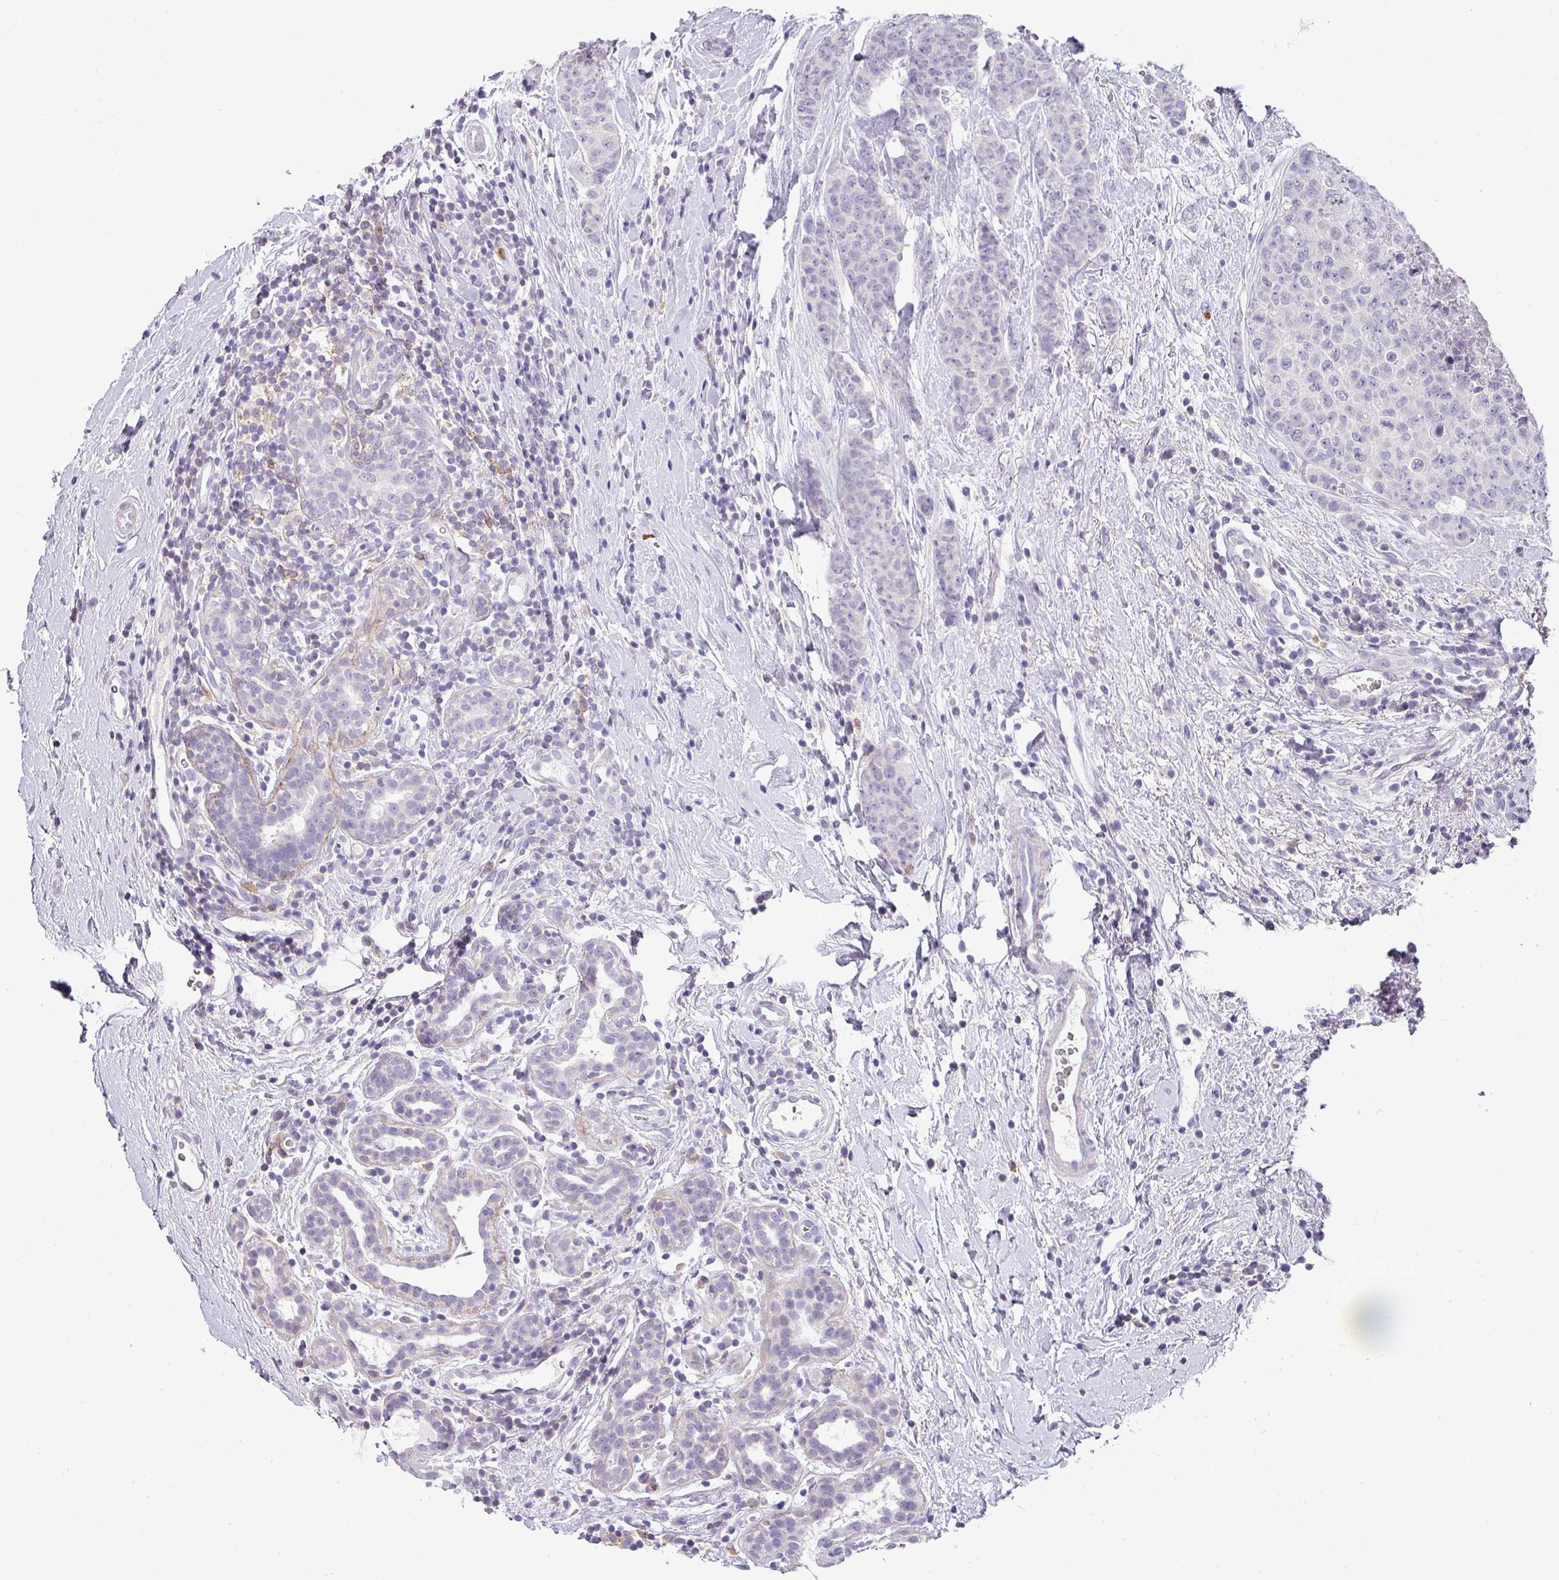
{"staining": {"intensity": "negative", "quantity": "none", "location": "none"}, "tissue": "breast cancer", "cell_type": "Tumor cells", "image_type": "cancer", "snomed": [{"axis": "morphology", "description": "Duct carcinoma"}, {"axis": "topography", "description": "Breast"}], "caption": "Immunohistochemistry histopathology image of human breast cancer stained for a protein (brown), which exhibits no expression in tumor cells. (Immunohistochemistry (ihc), brightfield microscopy, high magnification).", "gene": "BTLA", "patient": {"sex": "female", "age": 40}}